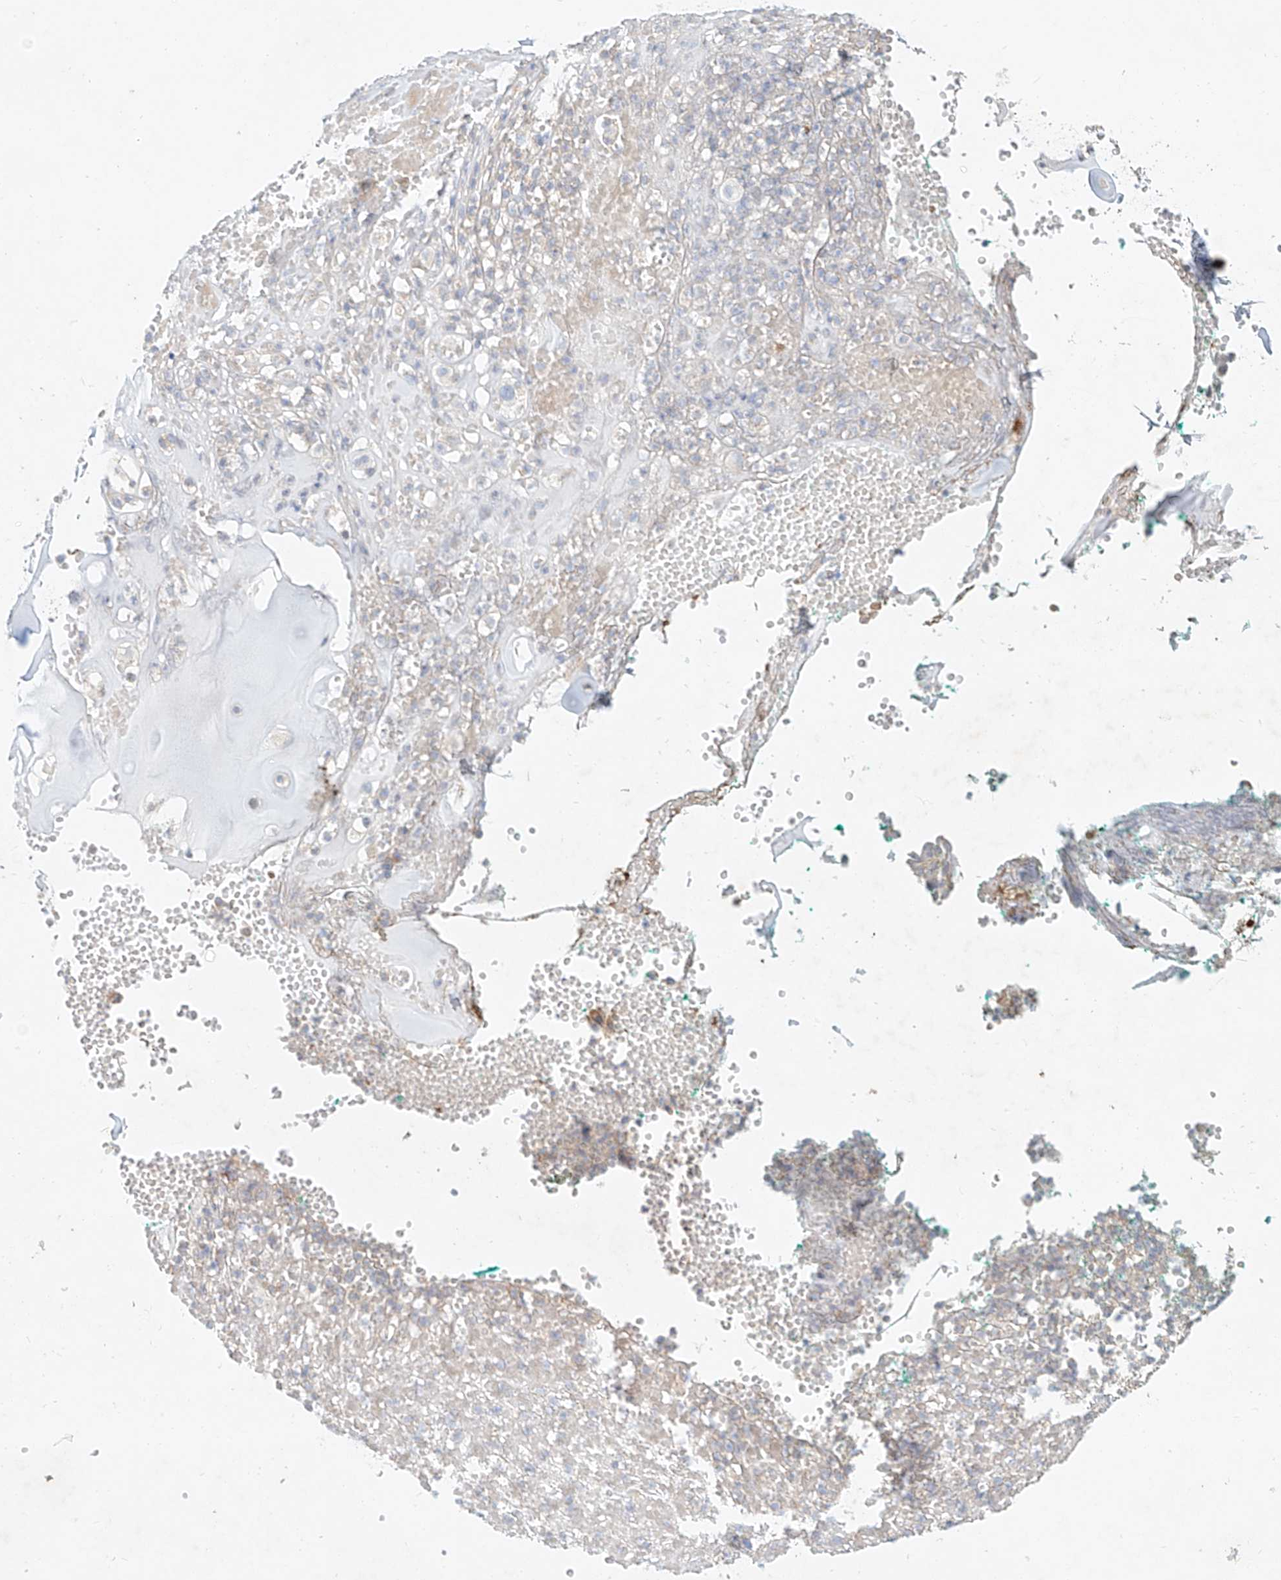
{"staining": {"intensity": "negative", "quantity": "none", "location": "none"}, "tissue": "adipose tissue", "cell_type": "Adipocytes", "image_type": "normal", "snomed": [{"axis": "morphology", "description": "Normal tissue, NOS"}, {"axis": "morphology", "description": "Basal cell carcinoma"}, {"axis": "topography", "description": "Cartilage tissue"}, {"axis": "topography", "description": "Nasopharynx"}, {"axis": "topography", "description": "Oral tissue"}], "caption": "The micrograph reveals no significant positivity in adipocytes of adipose tissue.", "gene": "AJM1", "patient": {"sex": "female", "age": 77}}